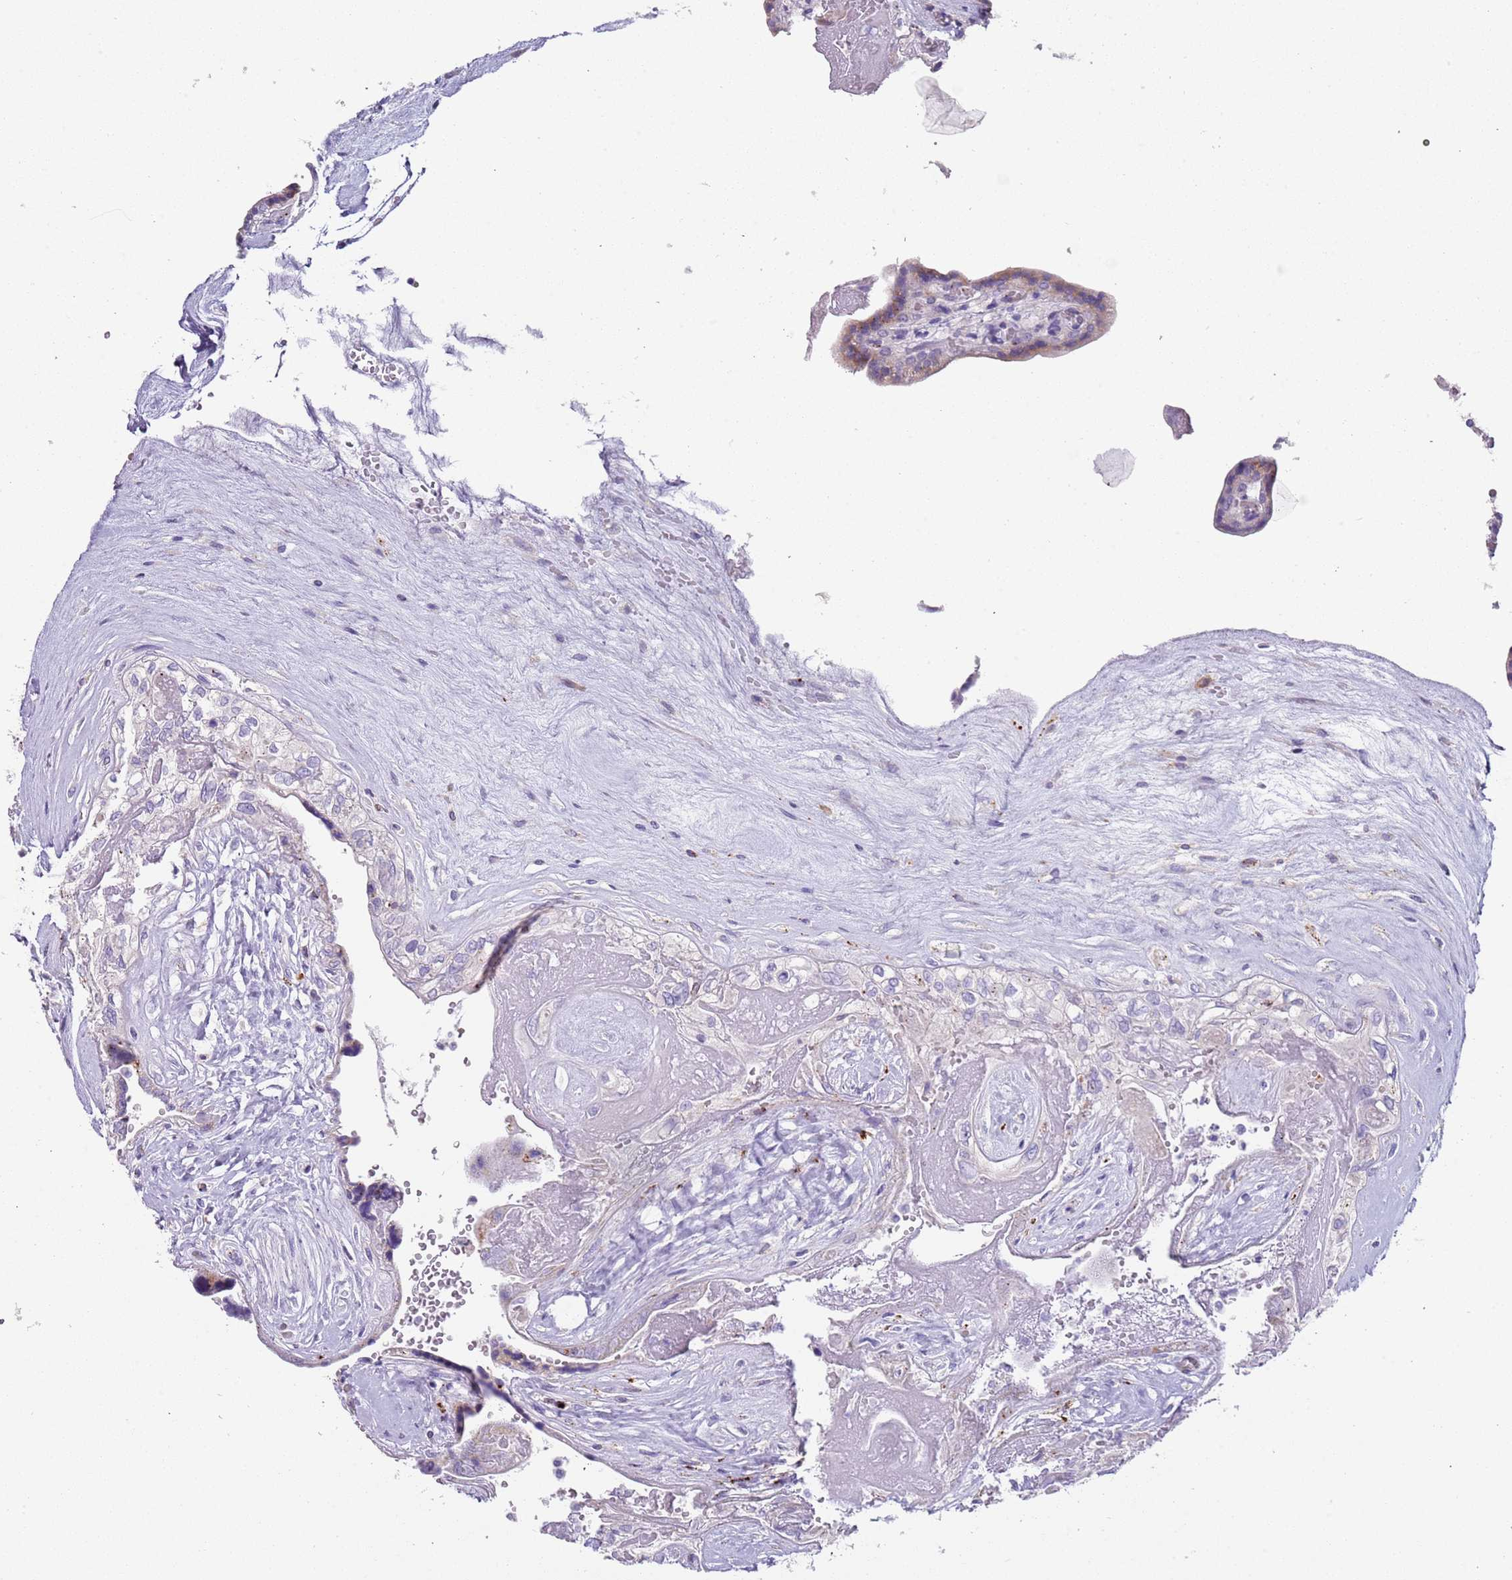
{"staining": {"intensity": "negative", "quantity": "none", "location": "none"}, "tissue": "placenta", "cell_type": "Decidual cells", "image_type": "normal", "snomed": [{"axis": "morphology", "description": "Normal tissue, NOS"}, {"axis": "topography", "description": "Placenta"}], "caption": "IHC micrograph of benign placenta: human placenta stained with DAB (3,3'-diaminobenzidine) shows no significant protein staining in decidual cells. (DAB immunohistochemistry (IHC) visualized using brightfield microscopy, high magnification).", "gene": "LRRN3", "patient": {"sex": "female", "age": 37}}